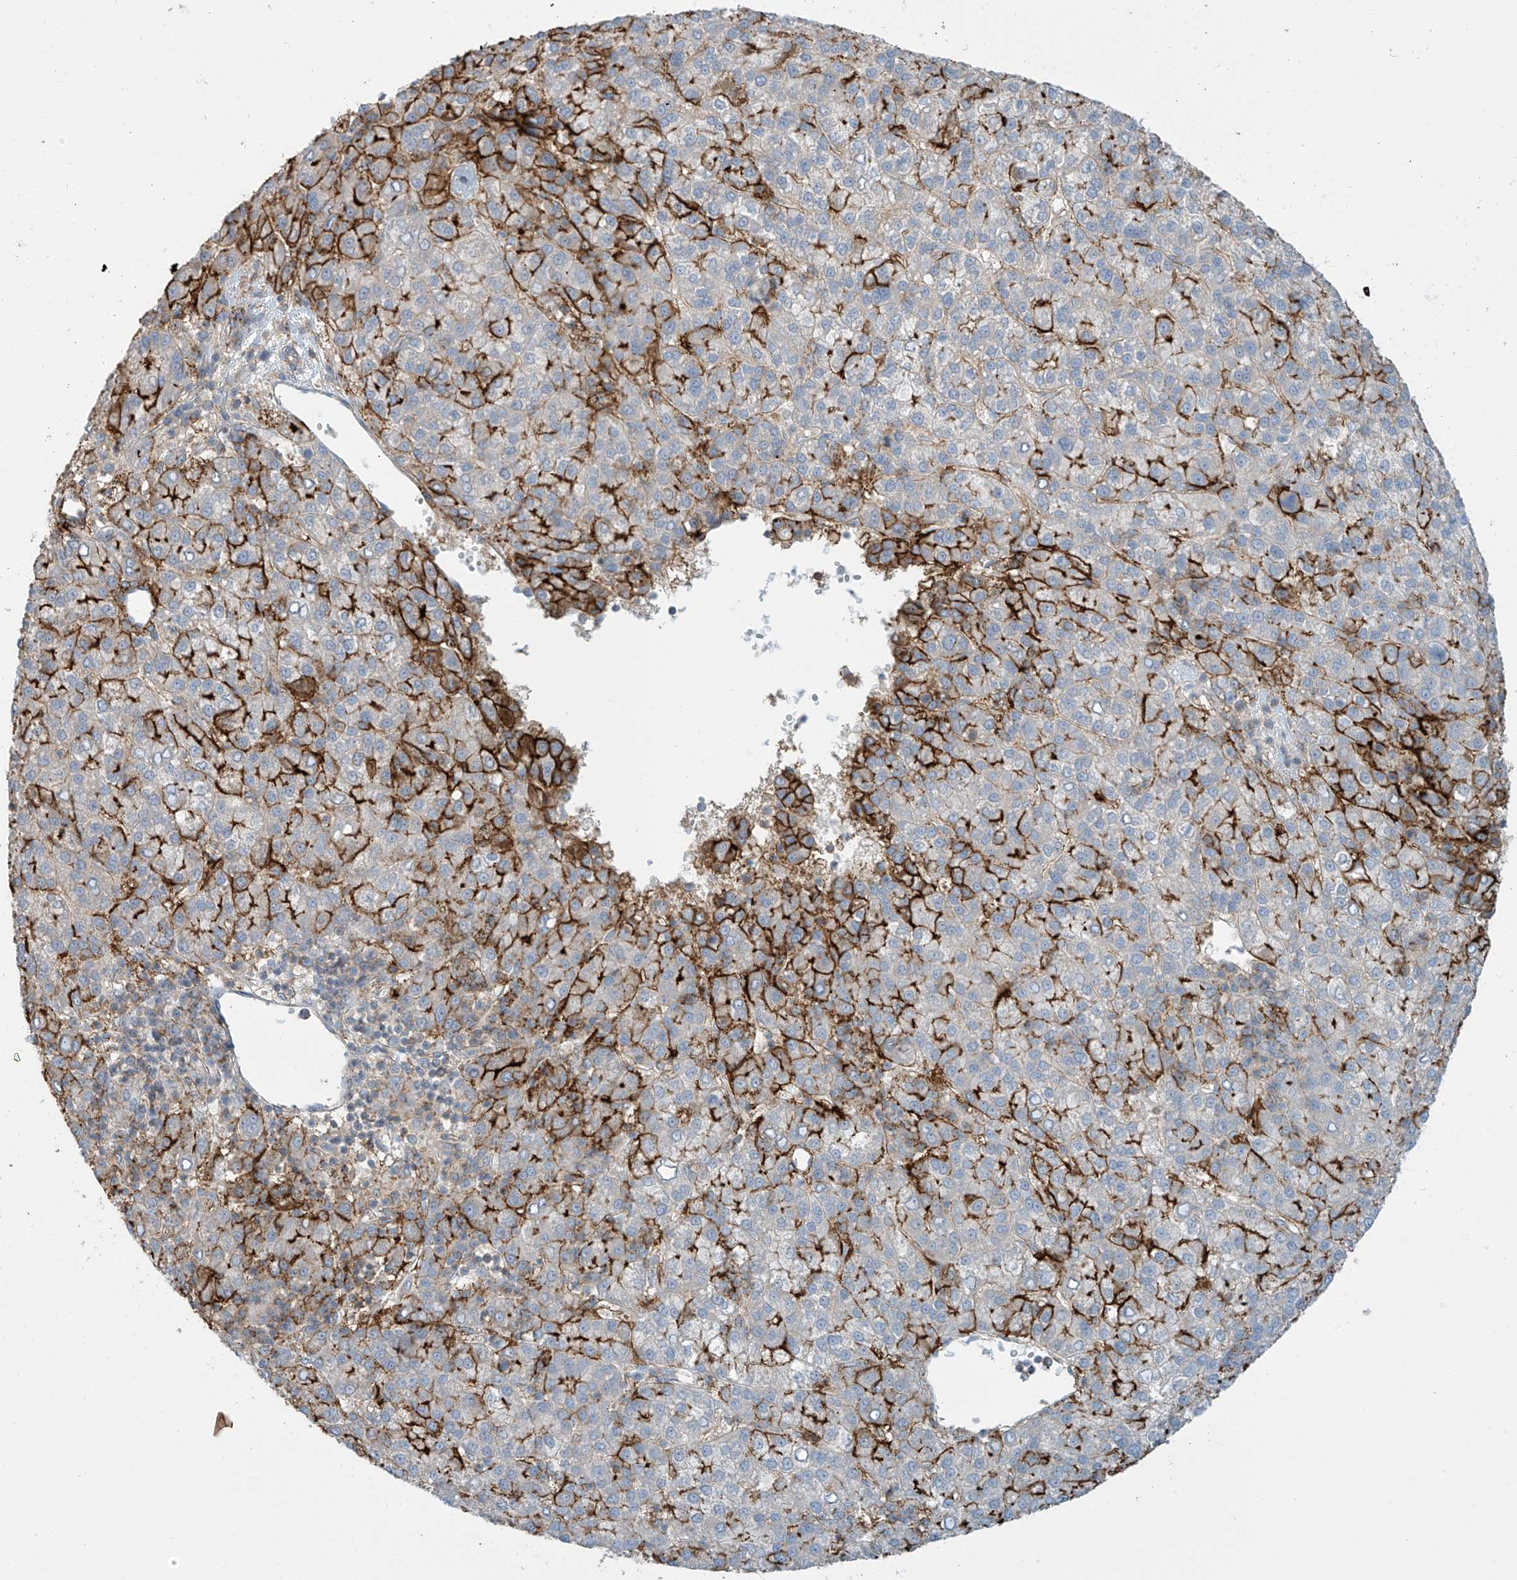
{"staining": {"intensity": "strong", "quantity": "25%-75%", "location": "cytoplasmic/membranous"}, "tissue": "liver cancer", "cell_type": "Tumor cells", "image_type": "cancer", "snomed": [{"axis": "morphology", "description": "Carcinoma, Hepatocellular, NOS"}, {"axis": "topography", "description": "Liver"}], "caption": "Immunohistochemistry (IHC) (DAB (3,3'-diaminobenzidine)) staining of human liver hepatocellular carcinoma displays strong cytoplasmic/membranous protein staining in approximately 25%-75% of tumor cells.", "gene": "SLC9A2", "patient": {"sex": "female", "age": 58}}